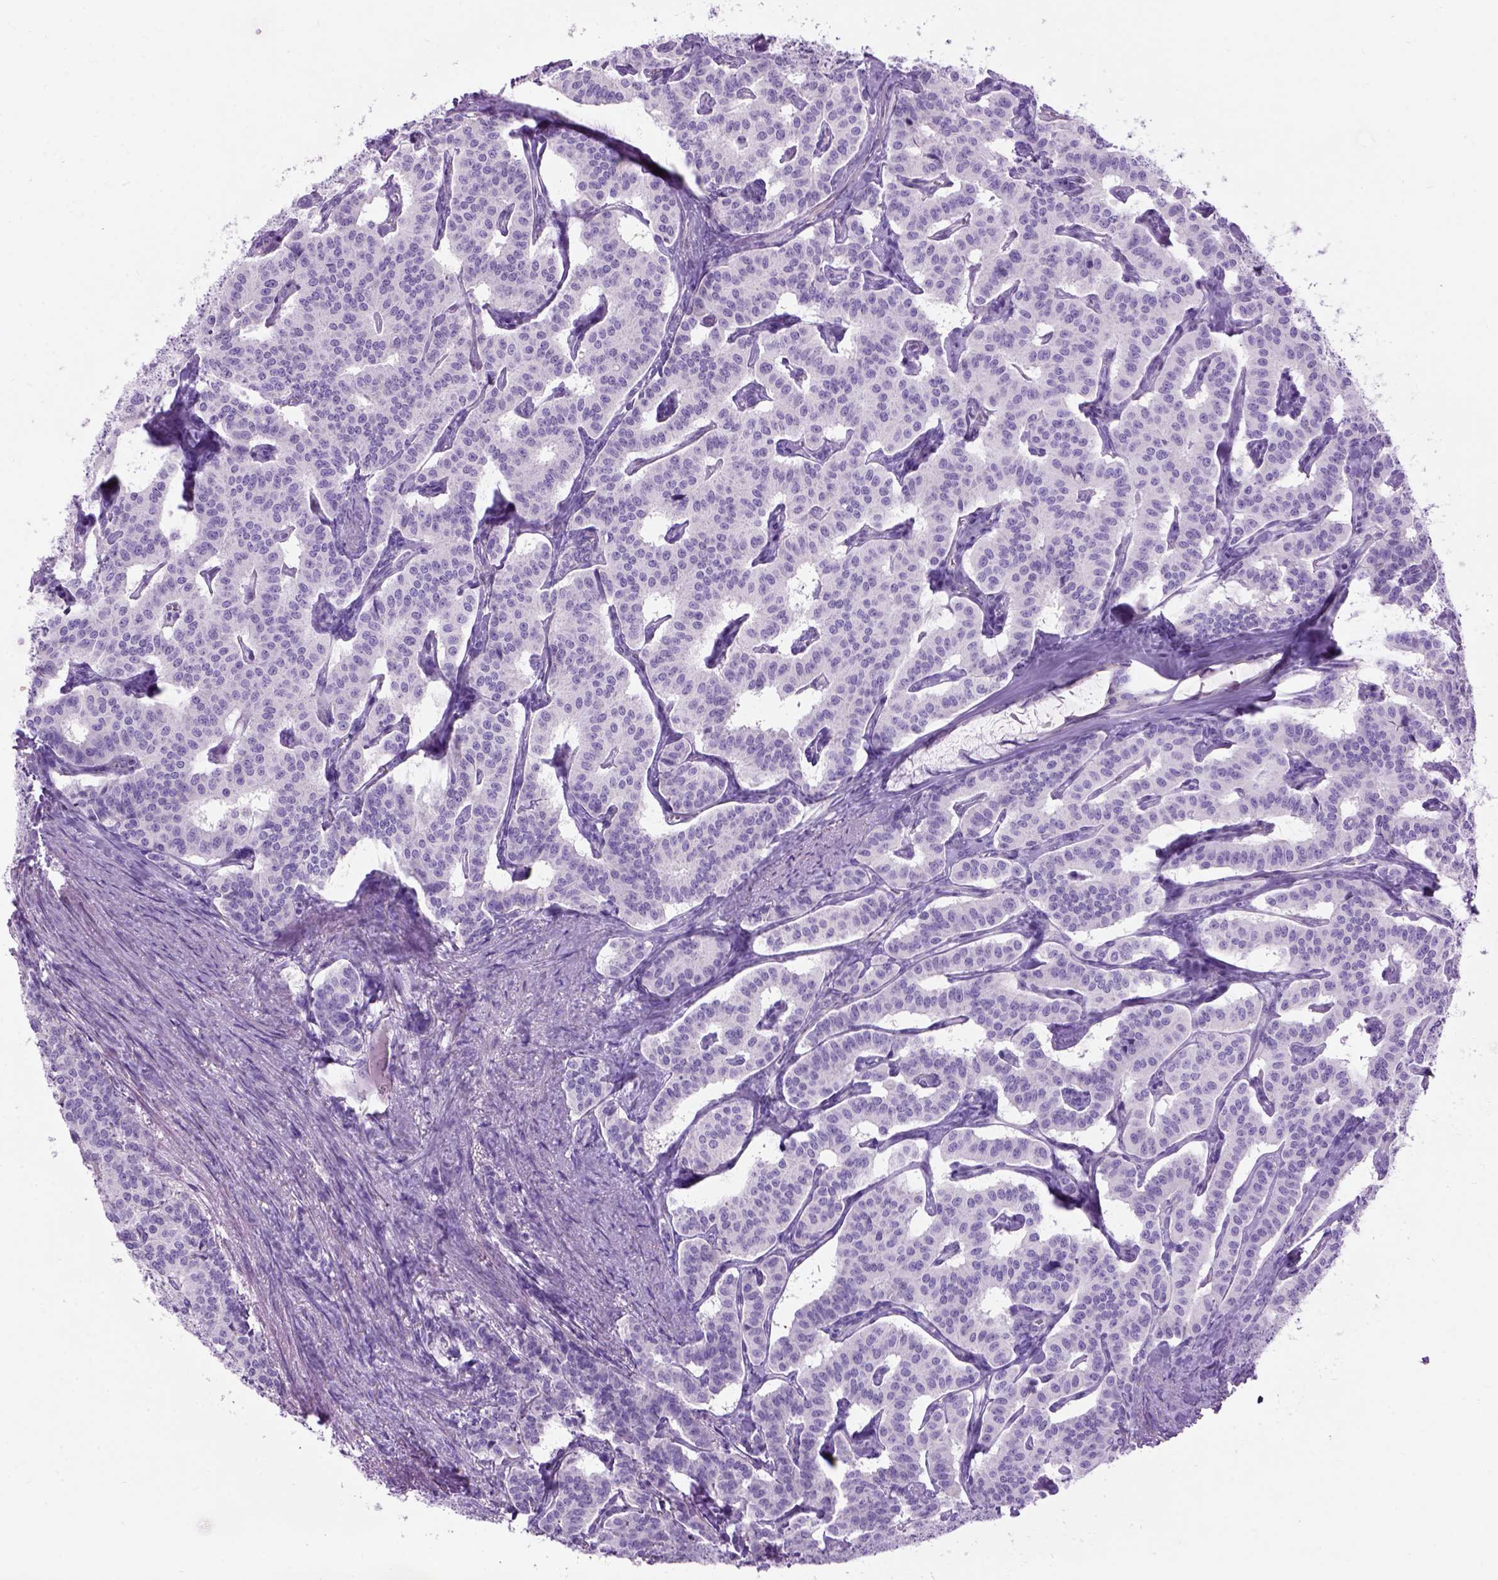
{"staining": {"intensity": "negative", "quantity": "none", "location": "none"}, "tissue": "carcinoid", "cell_type": "Tumor cells", "image_type": "cancer", "snomed": [{"axis": "morphology", "description": "Carcinoid, malignant, NOS"}, {"axis": "topography", "description": "Lung"}], "caption": "This is an IHC micrograph of carcinoid (malignant). There is no expression in tumor cells.", "gene": "GABRB2", "patient": {"sex": "female", "age": 46}}